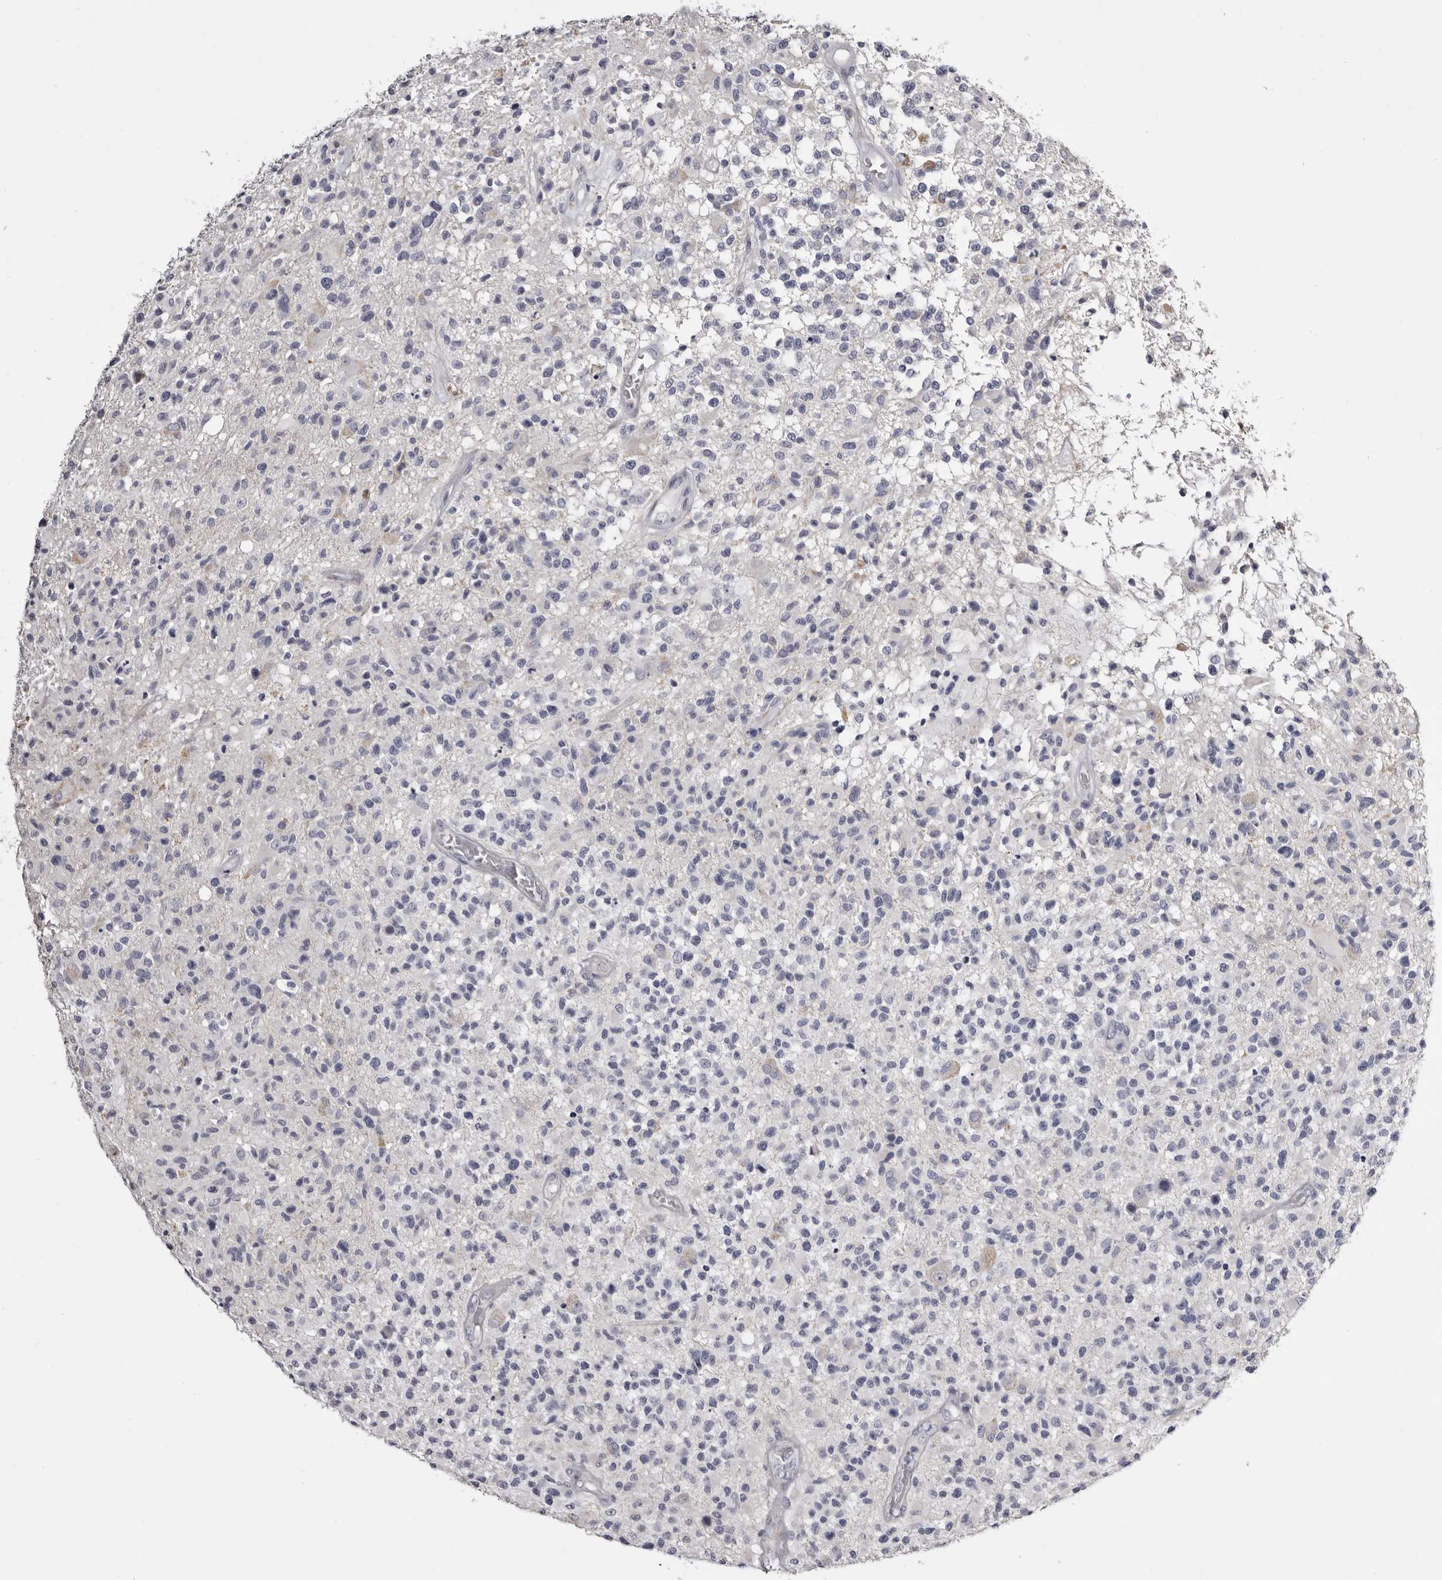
{"staining": {"intensity": "negative", "quantity": "none", "location": "none"}, "tissue": "glioma", "cell_type": "Tumor cells", "image_type": "cancer", "snomed": [{"axis": "morphology", "description": "Glioma, malignant, High grade"}, {"axis": "morphology", "description": "Glioblastoma, NOS"}, {"axis": "topography", "description": "Brain"}], "caption": "Histopathology image shows no significant protein expression in tumor cells of glioma.", "gene": "CASQ1", "patient": {"sex": "male", "age": 60}}